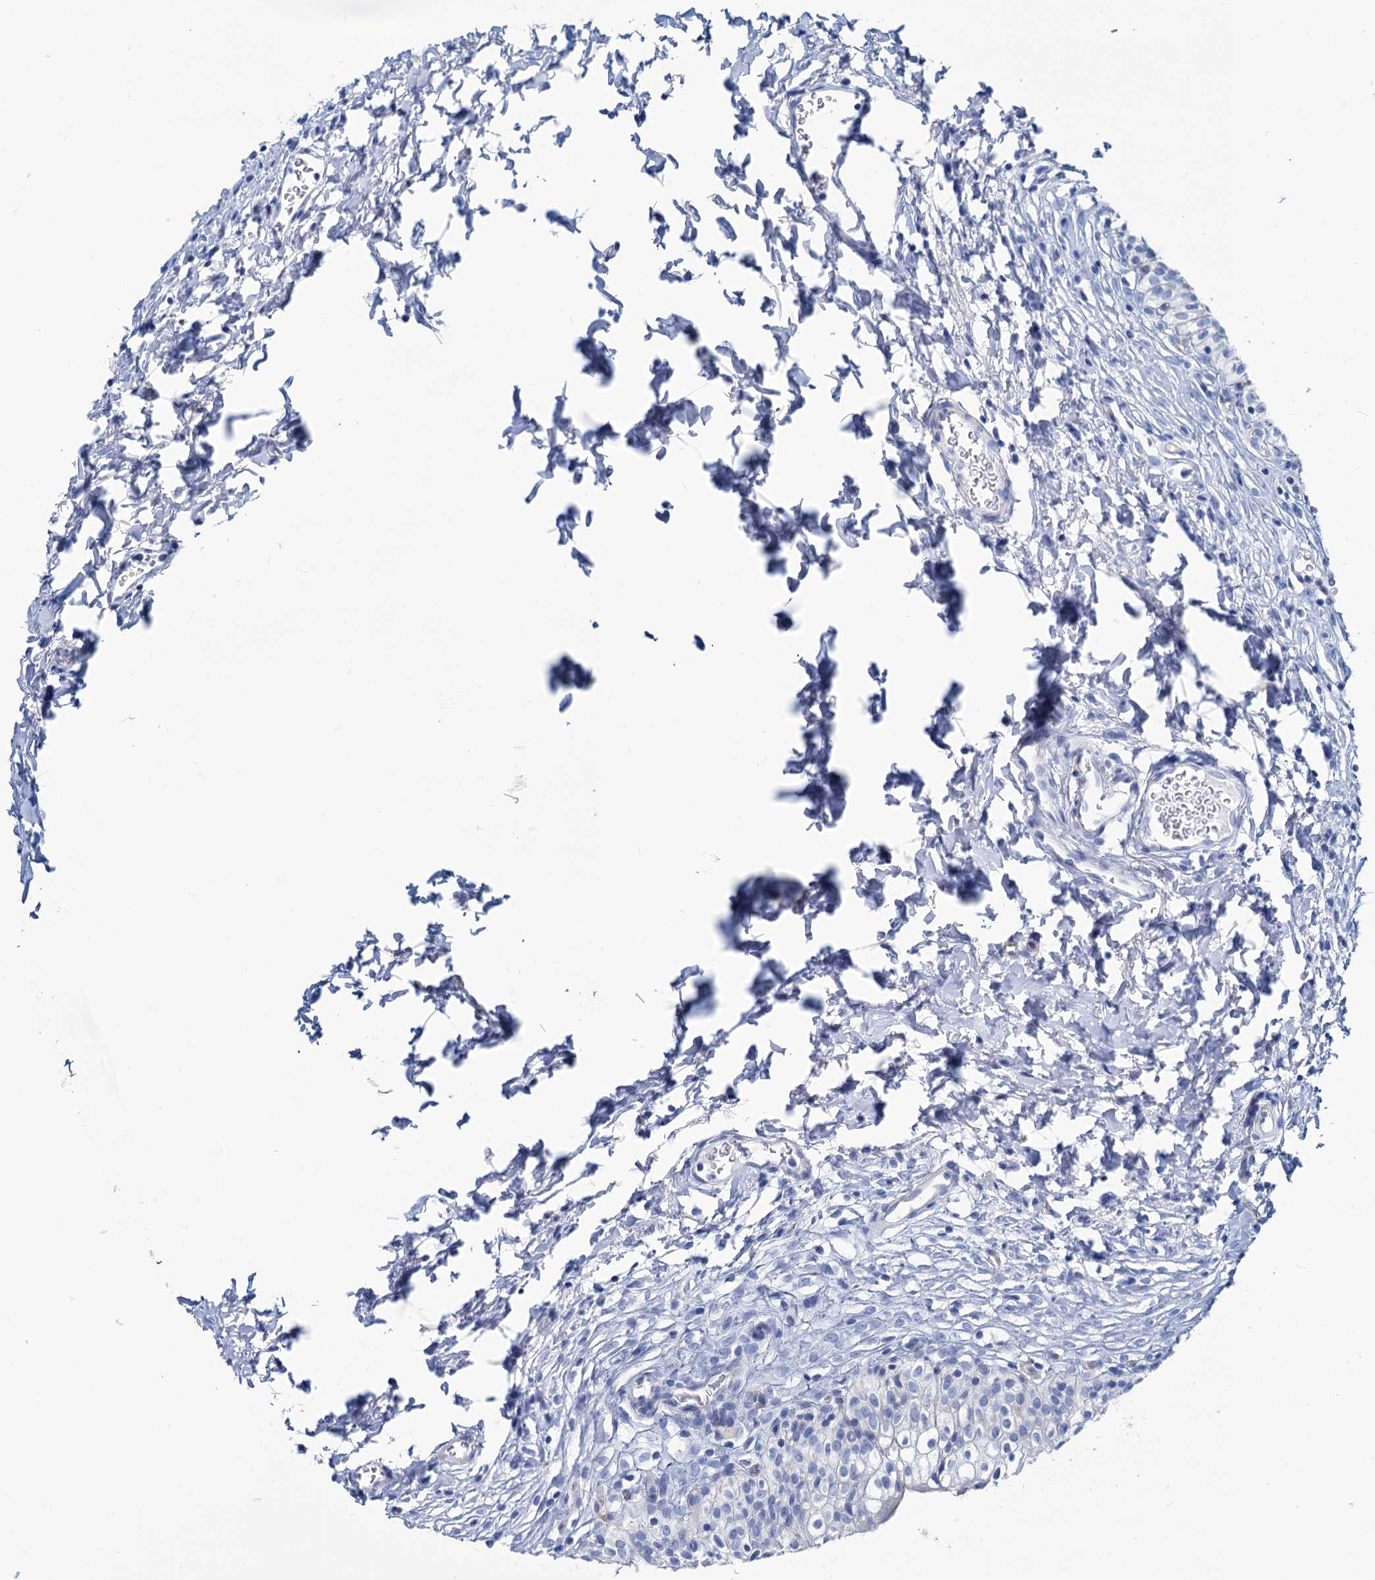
{"staining": {"intensity": "negative", "quantity": "none", "location": "none"}, "tissue": "urinary bladder", "cell_type": "Urothelial cells", "image_type": "normal", "snomed": [{"axis": "morphology", "description": "Normal tissue, NOS"}, {"axis": "topography", "description": "Urinary bladder"}], "caption": "Immunohistochemistry micrograph of normal urinary bladder: urinary bladder stained with DAB demonstrates no significant protein positivity in urothelial cells.", "gene": "SLC1A3", "patient": {"sex": "male", "age": 55}}